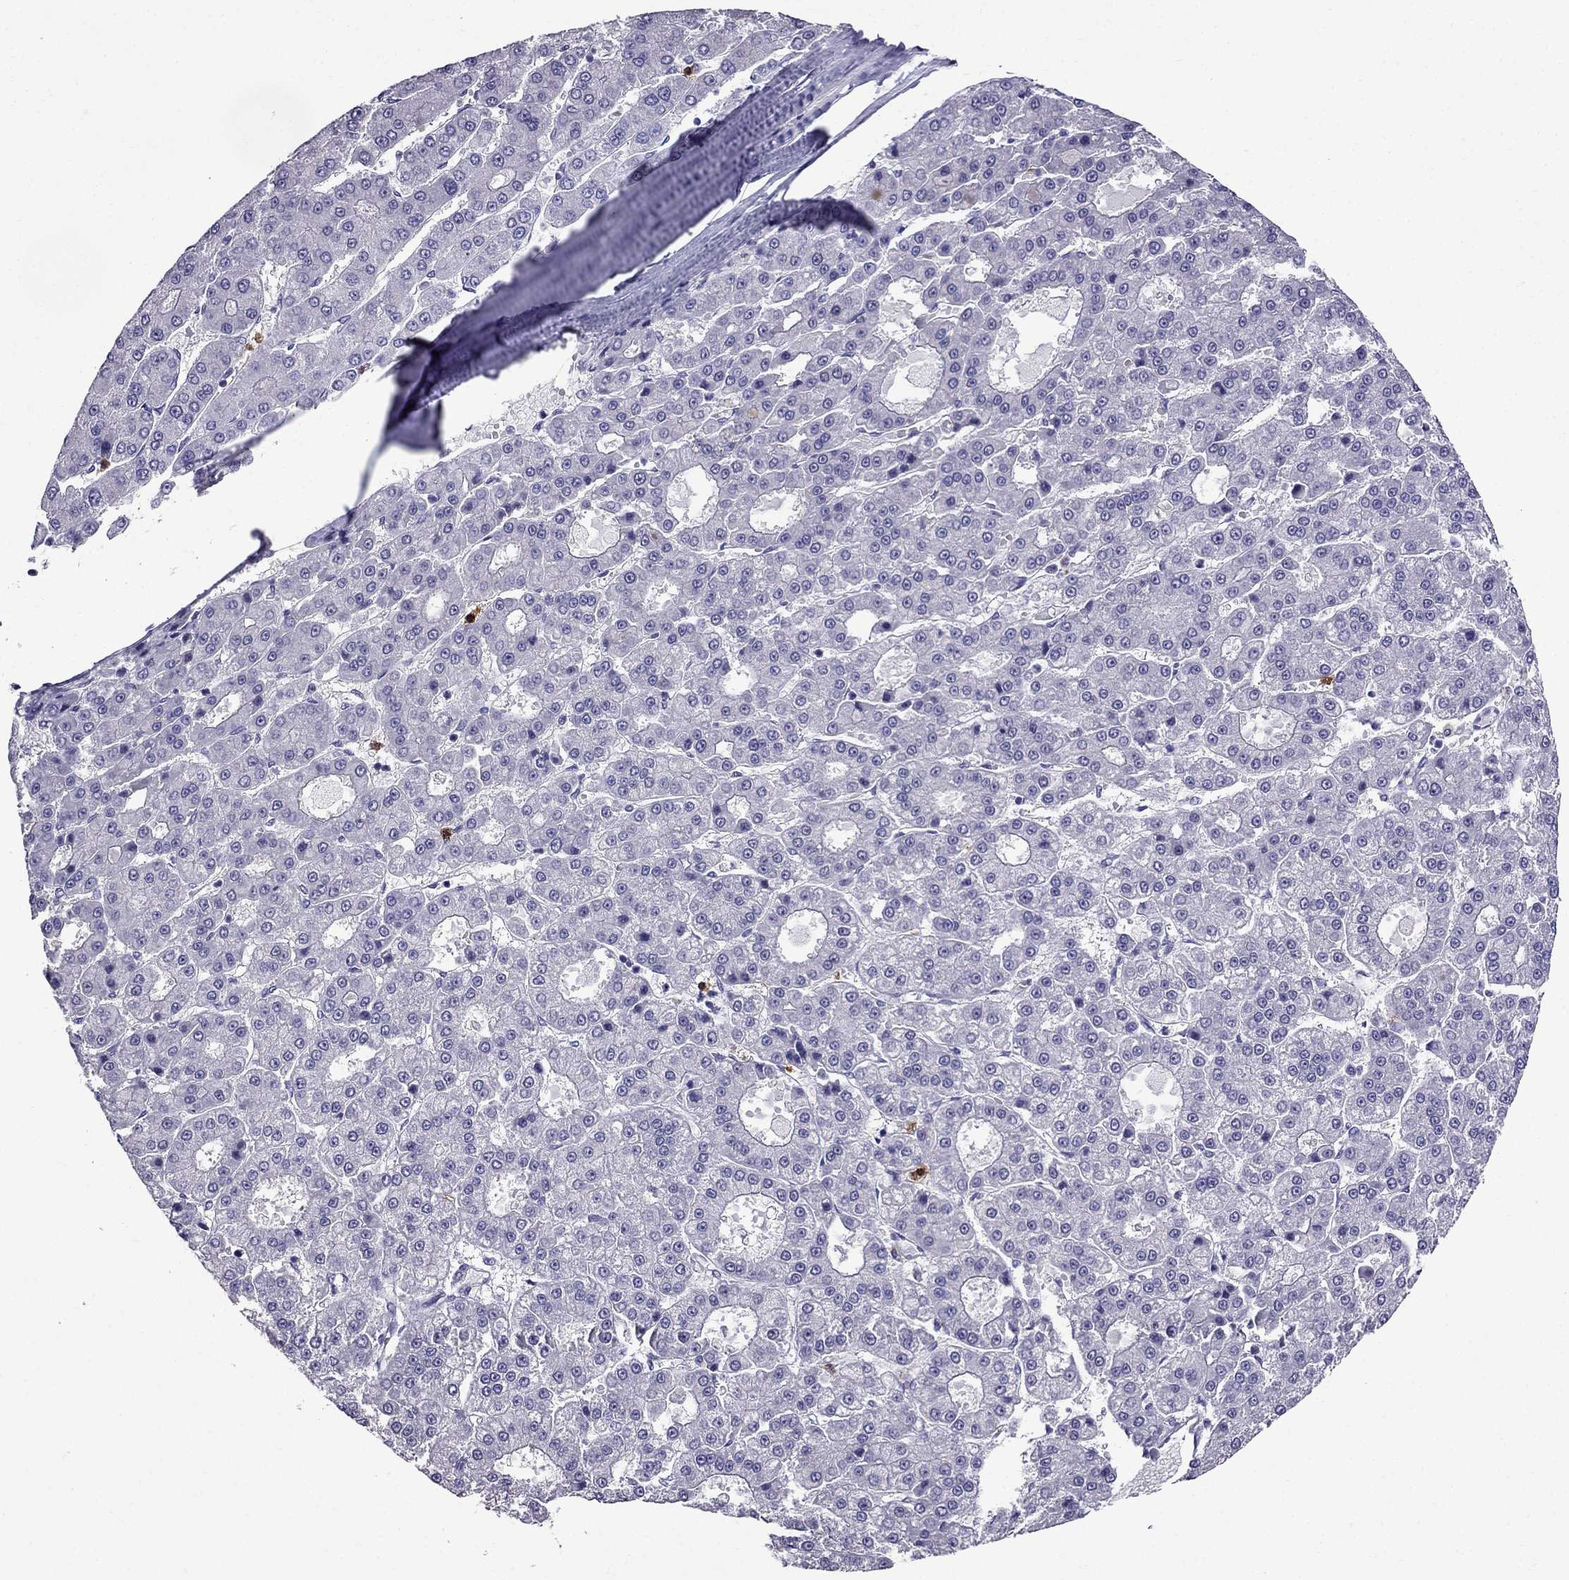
{"staining": {"intensity": "negative", "quantity": "none", "location": "none"}, "tissue": "liver cancer", "cell_type": "Tumor cells", "image_type": "cancer", "snomed": [{"axis": "morphology", "description": "Carcinoma, Hepatocellular, NOS"}, {"axis": "topography", "description": "Liver"}], "caption": "Immunohistochemical staining of human liver cancer (hepatocellular carcinoma) exhibits no significant positivity in tumor cells. (Brightfield microscopy of DAB immunohistochemistry (IHC) at high magnification).", "gene": "OLFM4", "patient": {"sex": "male", "age": 70}}